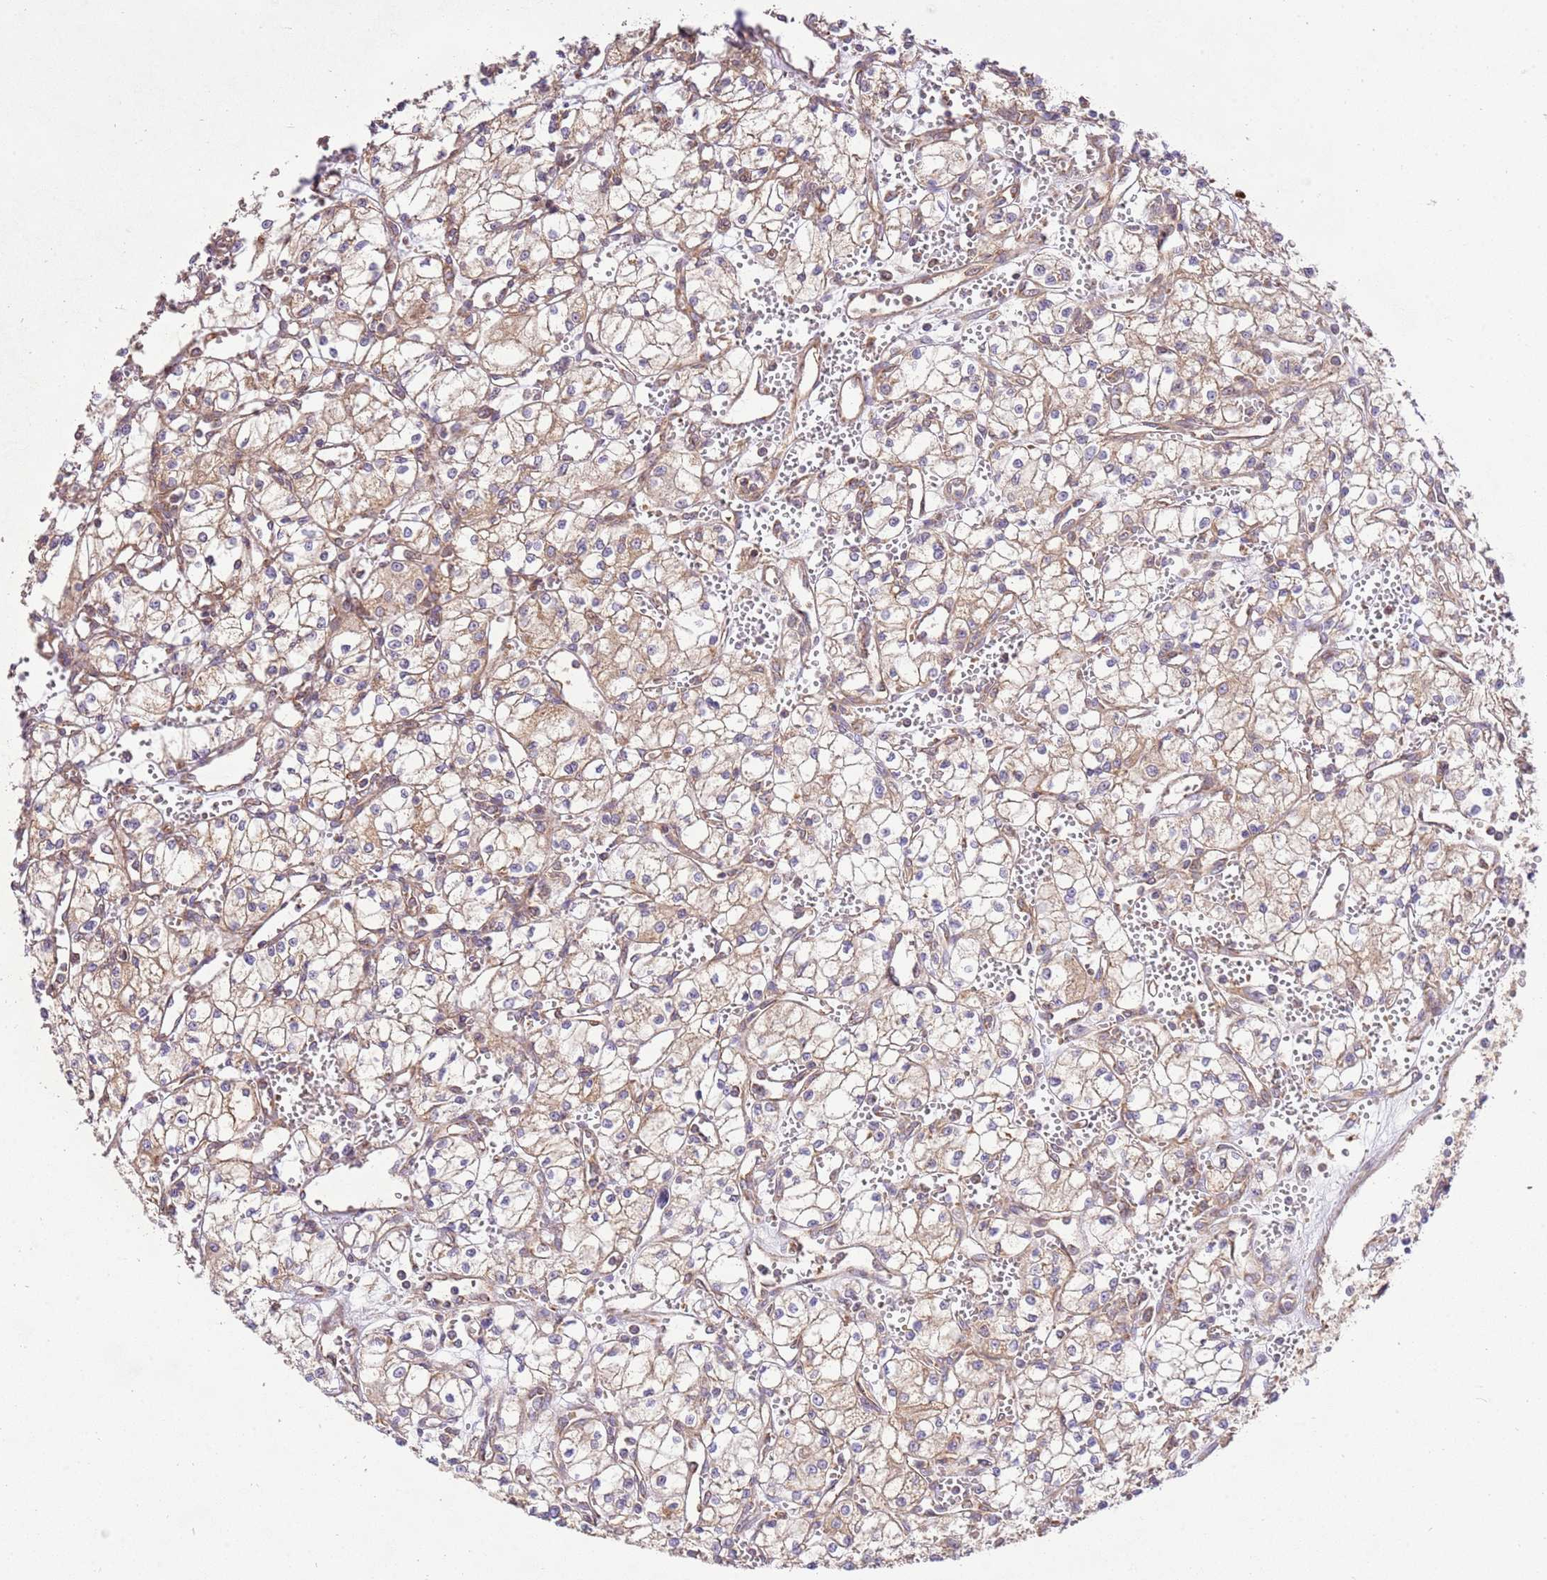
{"staining": {"intensity": "weak", "quantity": "25%-75%", "location": "cytoplasmic/membranous"}, "tissue": "renal cancer", "cell_type": "Tumor cells", "image_type": "cancer", "snomed": [{"axis": "morphology", "description": "Adenocarcinoma, NOS"}, {"axis": "topography", "description": "Kidney"}], "caption": "Protein analysis of renal cancer tissue exhibits weak cytoplasmic/membranous positivity in about 25%-75% of tumor cells.", "gene": "SPATA2L", "patient": {"sex": "male", "age": 59}}